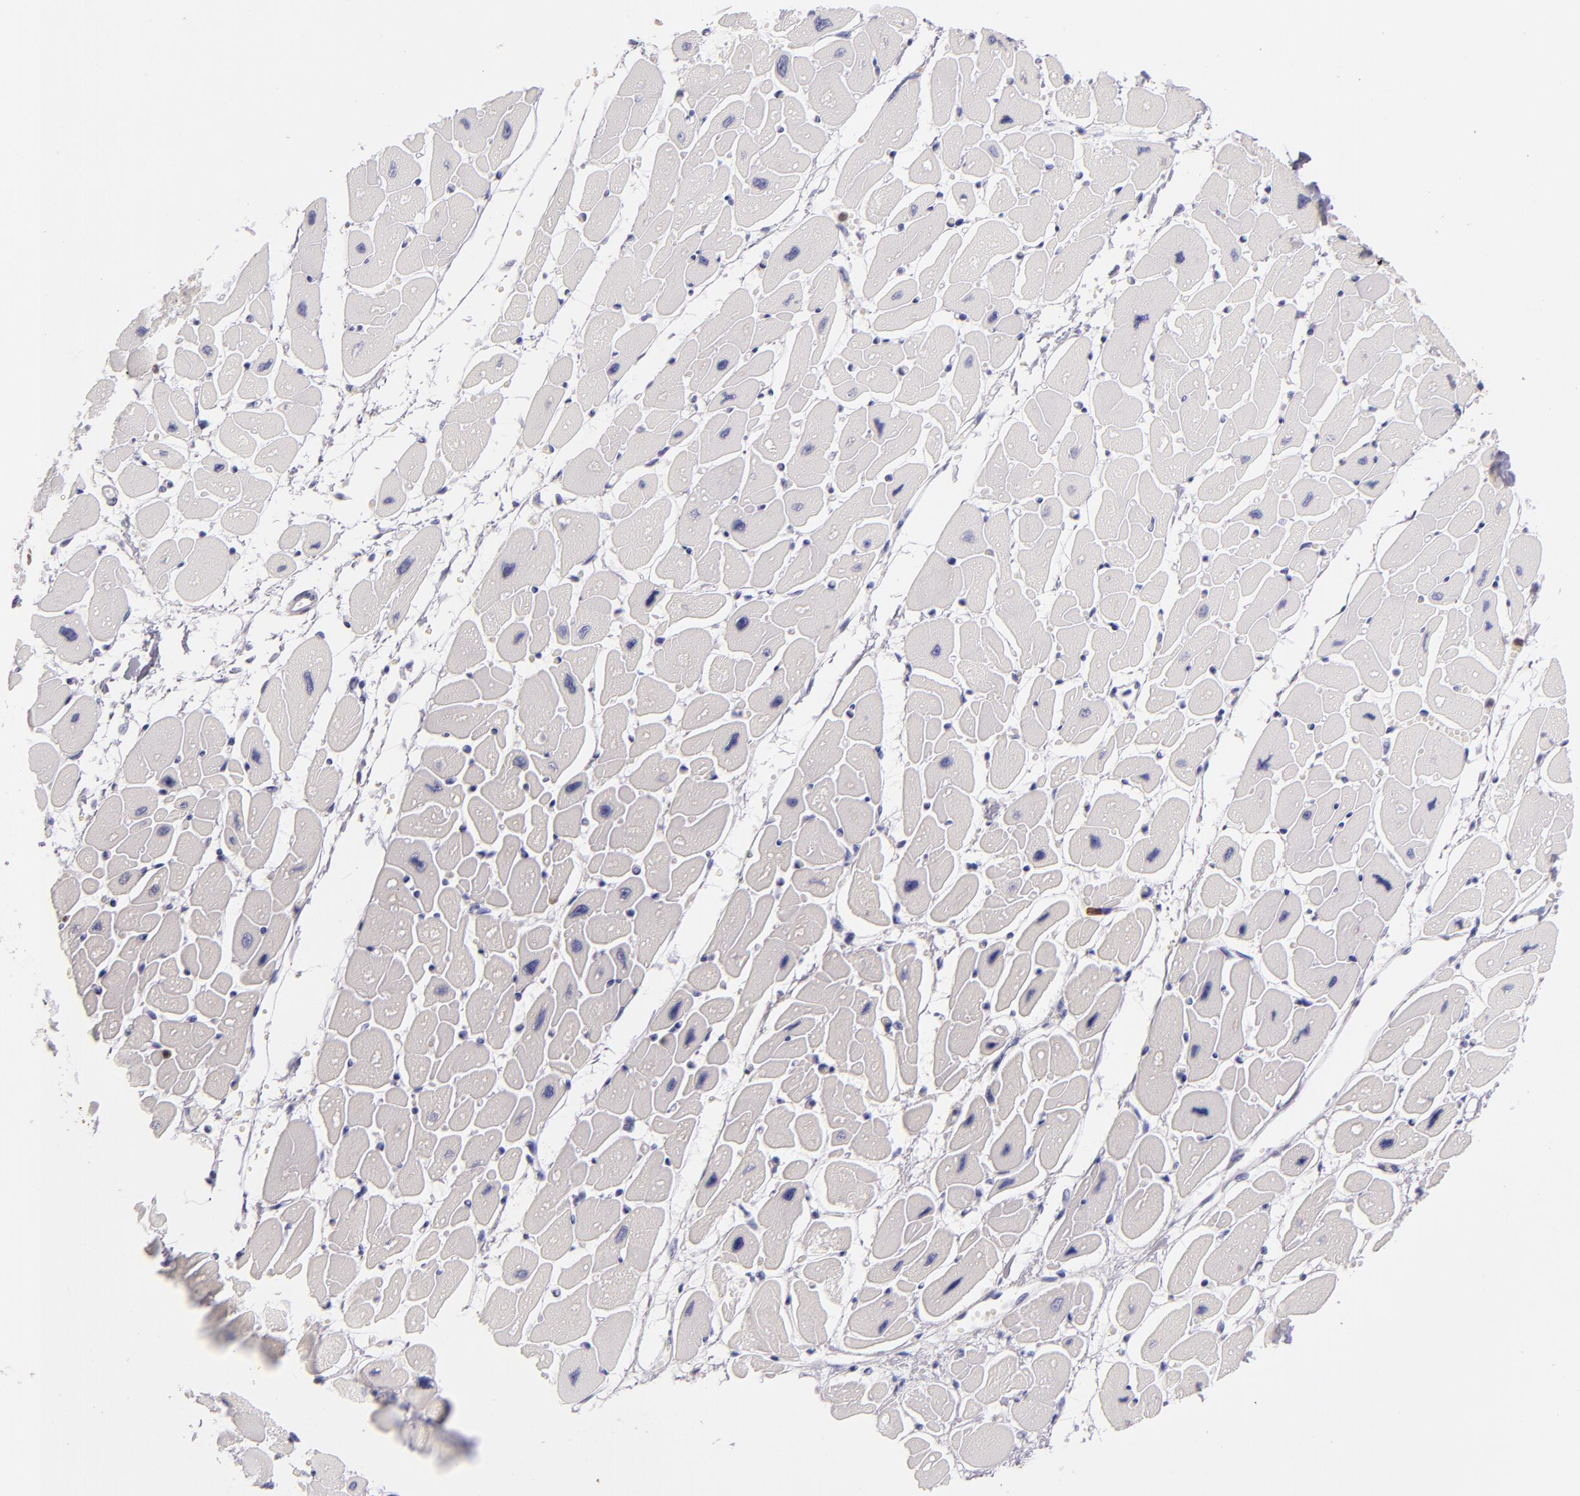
{"staining": {"intensity": "negative", "quantity": "none", "location": "none"}, "tissue": "heart muscle", "cell_type": "Cardiomyocytes", "image_type": "normal", "snomed": [{"axis": "morphology", "description": "Normal tissue, NOS"}, {"axis": "topography", "description": "Heart"}], "caption": "This is an IHC image of normal human heart muscle. There is no staining in cardiomyocytes.", "gene": "CDH3", "patient": {"sex": "female", "age": 54}}